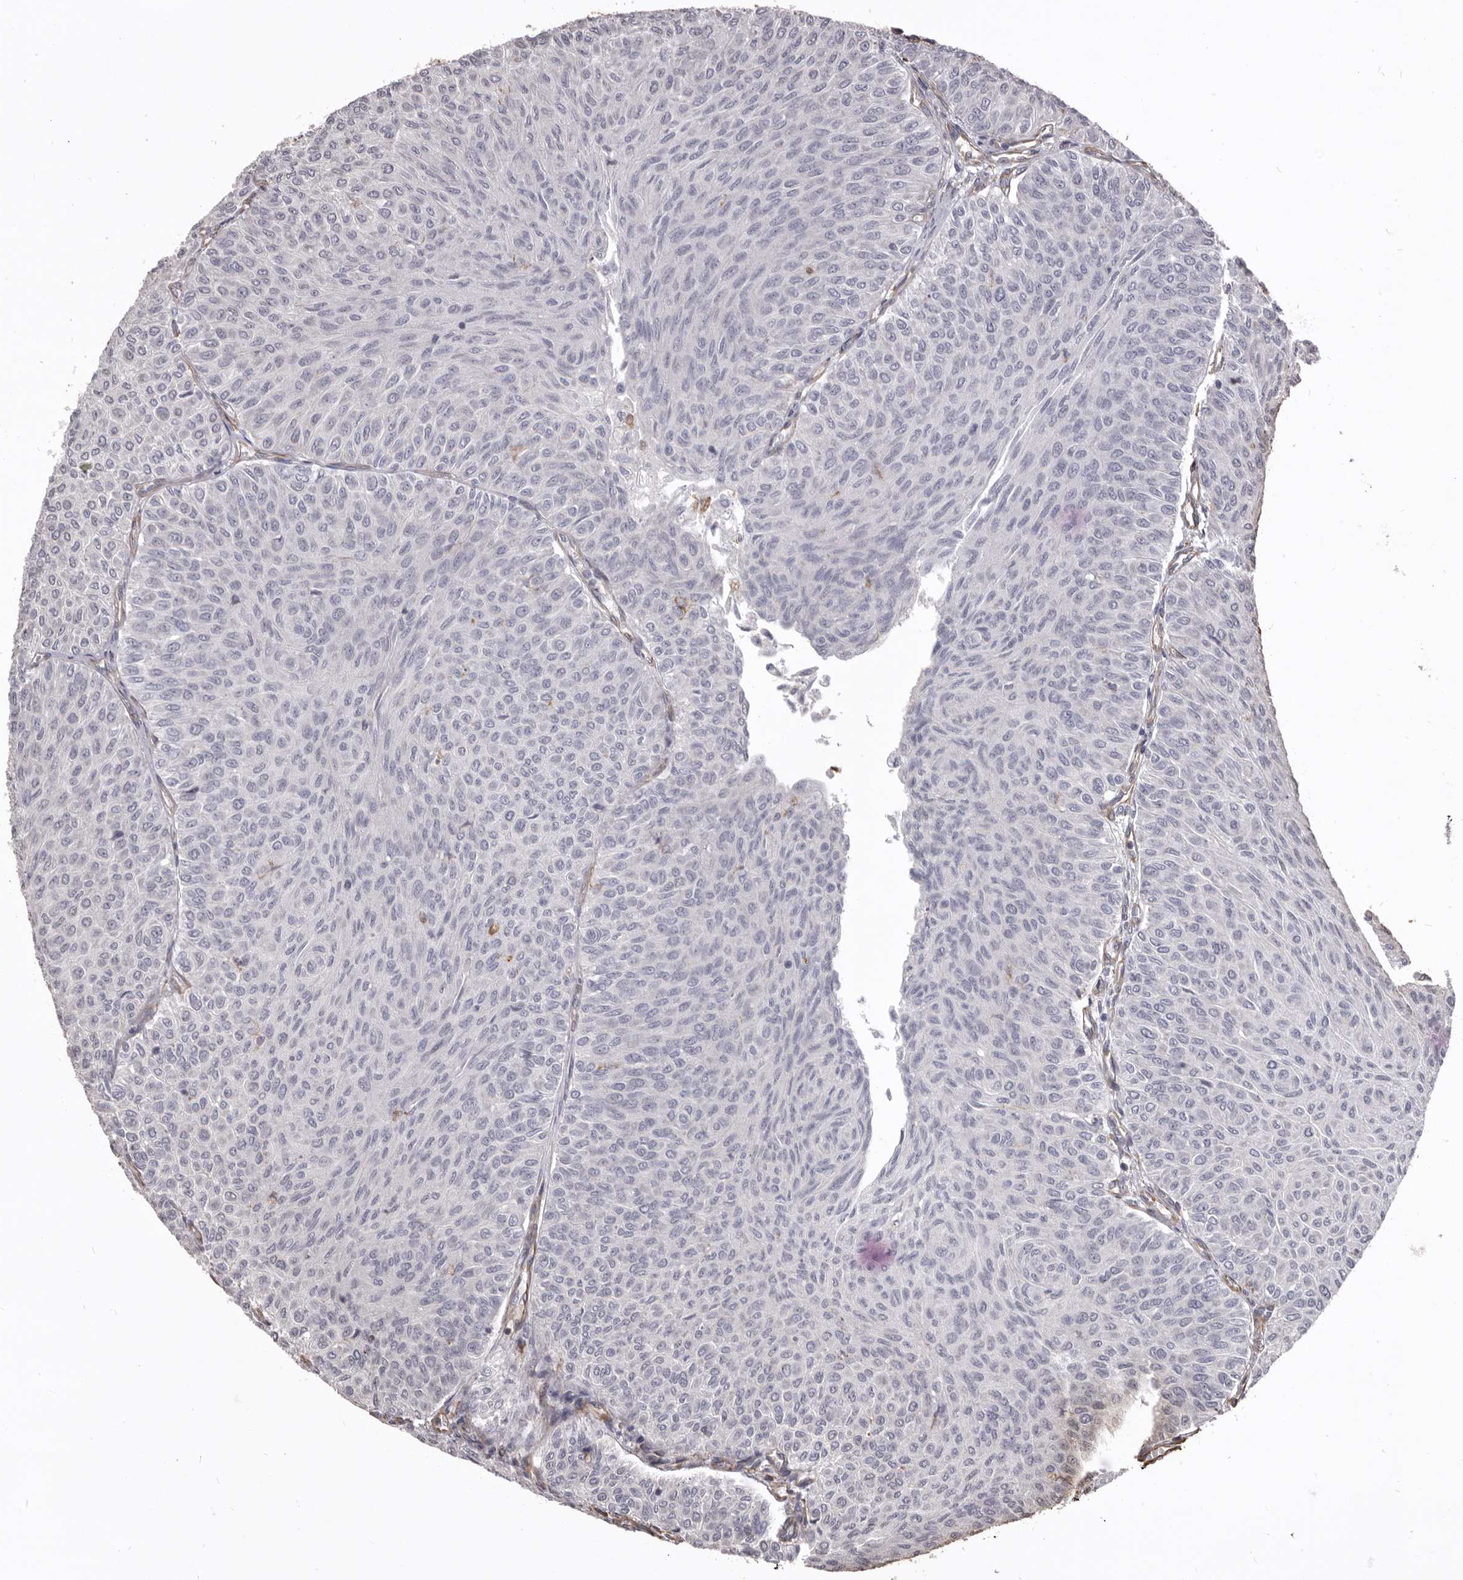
{"staining": {"intensity": "negative", "quantity": "none", "location": "none"}, "tissue": "urothelial cancer", "cell_type": "Tumor cells", "image_type": "cancer", "snomed": [{"axis": "morphology", "description": "Urothelial carcinoma, Low grade"}, {"axis": "topography", "description": "Urinary bladder"}], "caption": "There is no significant expression in tumor cells of urothelial cancer. (Immunohistochemistry, brightfield microscopy, high magnification).", "gene": "MTURN", "patient": {"sex": "male", "age": 78}}